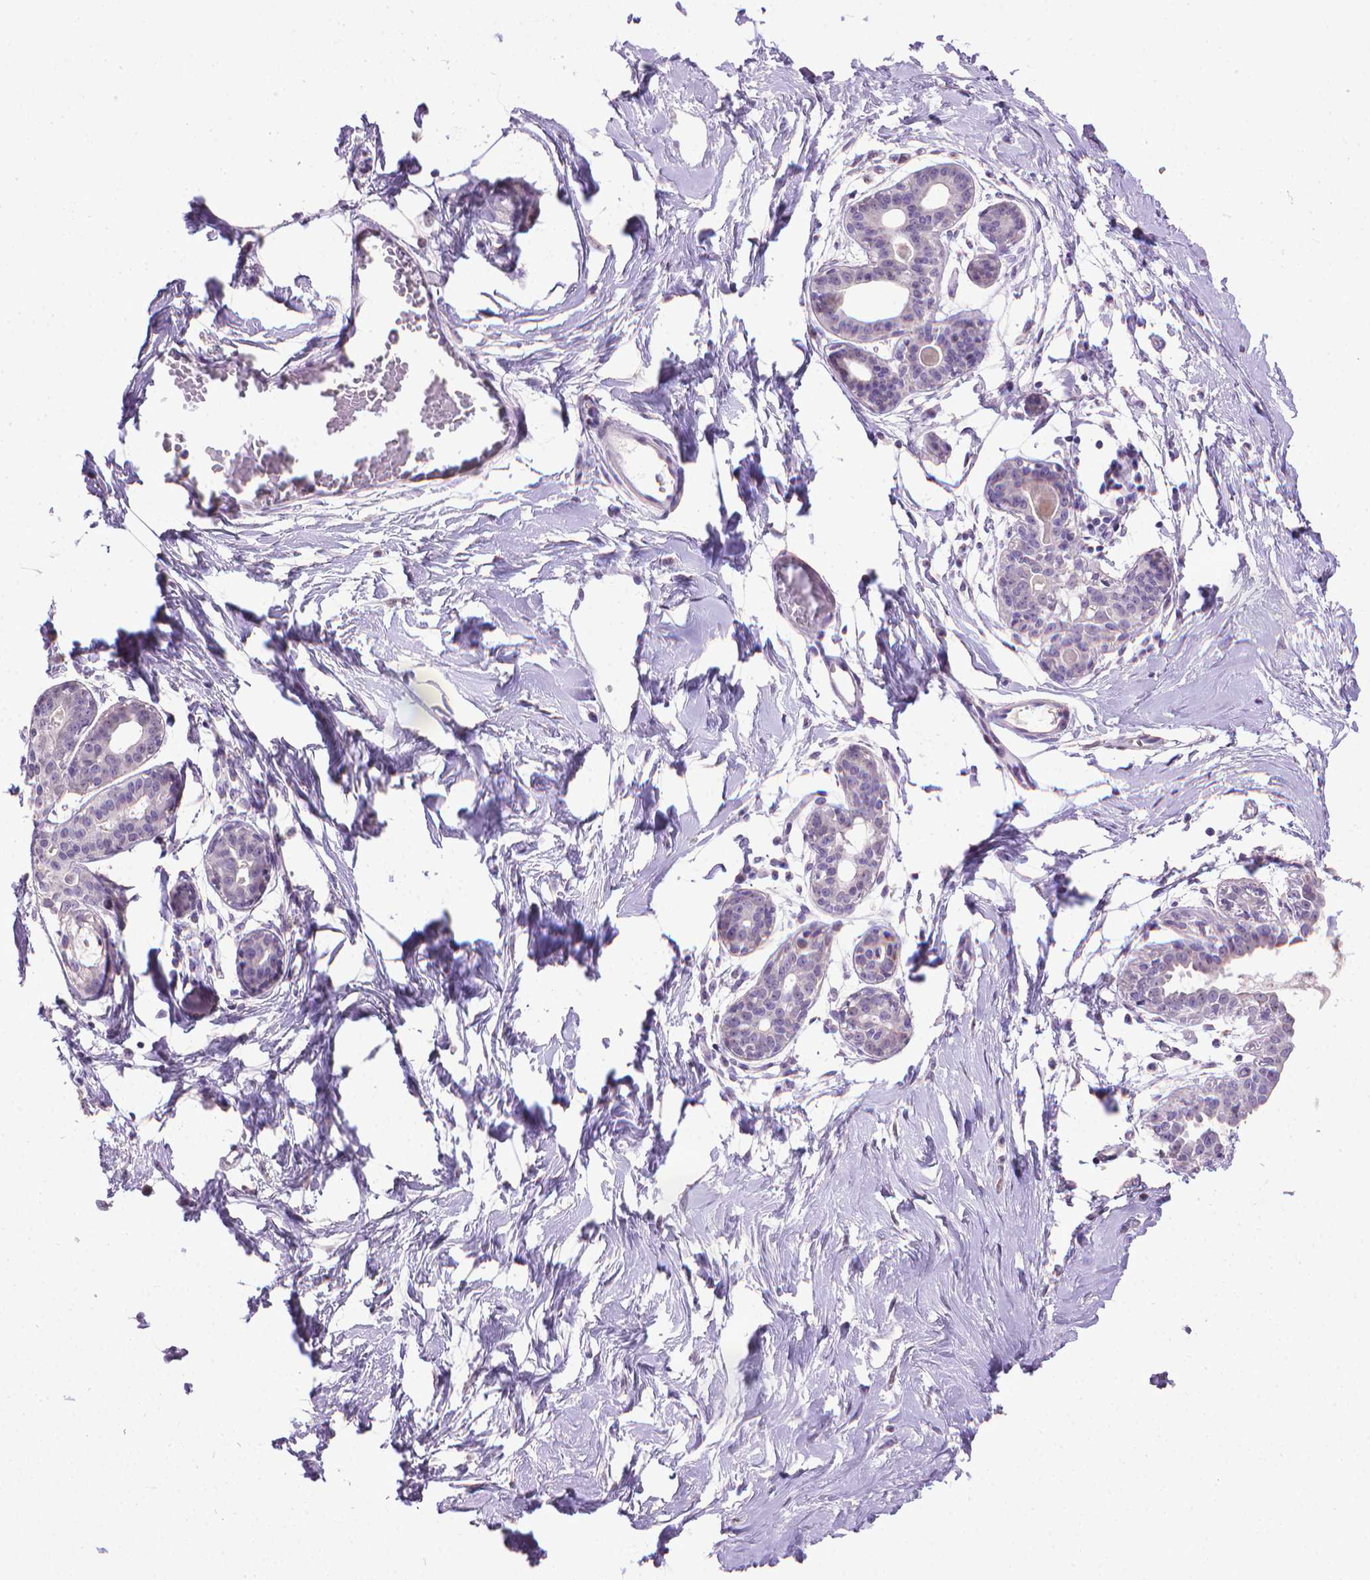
{"staining": {"intensity": "negative", "quantity": "none", "location": "none"}, "tissue": "breast", "cell_type": "Adipocytes", "image_type": "normal", "snomed": [{"axis": "morphology", "description": "Normal tissue, NOS"}, {"axis": "topography", "description": "Breast"}], "caption": "Breast stained for a protein using immunohistochemistry (IHC) reveals no positivity adipocytes.", "gene": "KMO", "patient": {"sex": "female", "age": 45}}